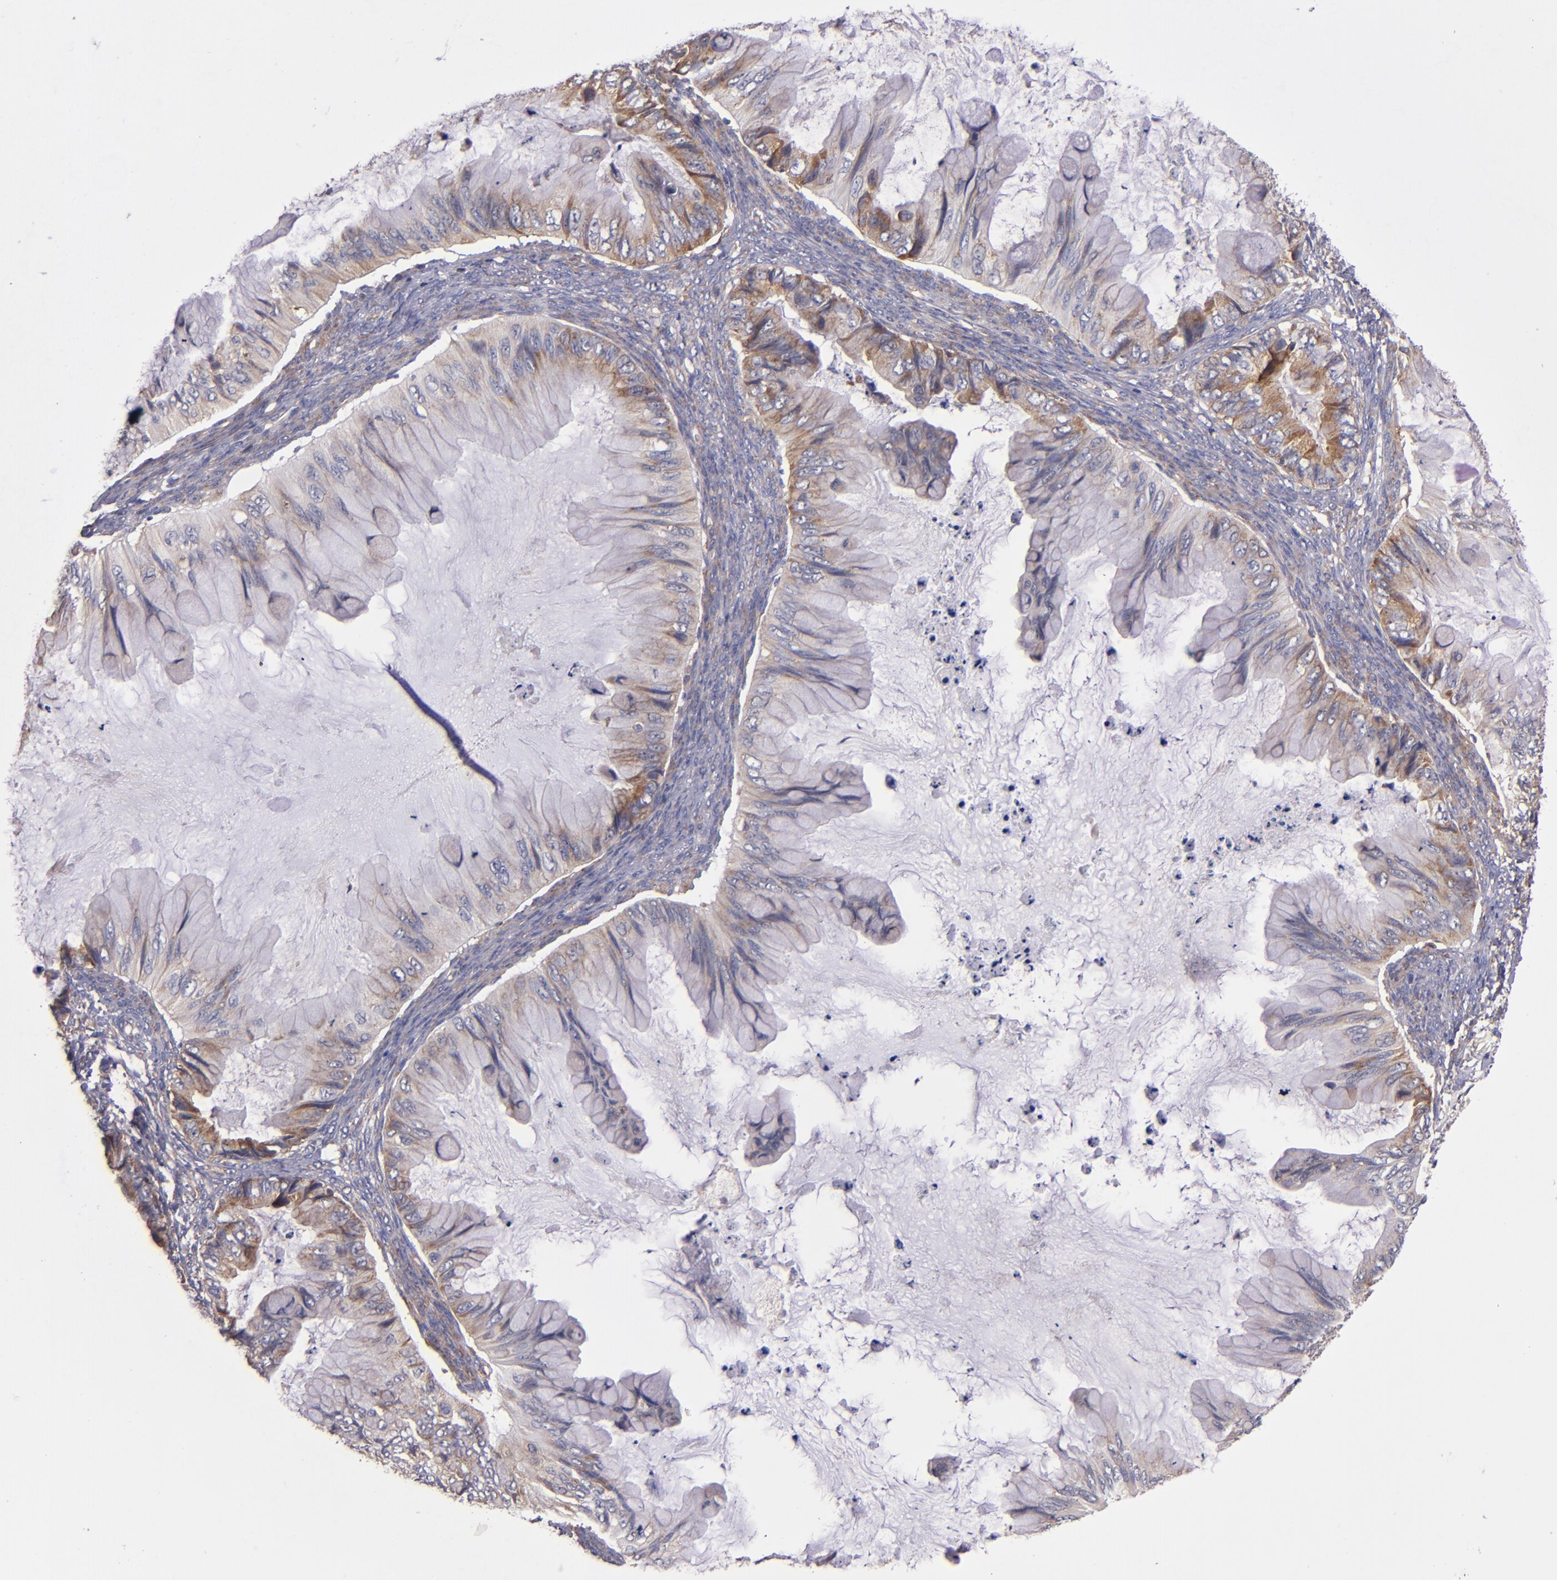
{"staining": {"intensity": "moderate", "quantity": ">75%", "location": "cytoplasmic/membranous"}, "tissue": "ovarian cancer", "cell_type": "Tumor cells", "image_type": "cancer", "snomed": [{"axis": "morphology", "description": "Cystadenocarcinoma, mucinous, NOS"}, {"axis": "topography", "description": "Ovary"}], "caption": "Ovarian cancer stained with DAB IHC demonstrates medium levels of moderate cytoplasmic/membranous expression in about >75% of tumor cells. The staining was performed using DAB, with brown indicating positive protein expression. Nuclei are stained blue with hematoxylin.", "gene": "EIF4ENIF1", "patient": {"sex": "female", "age": 36}}